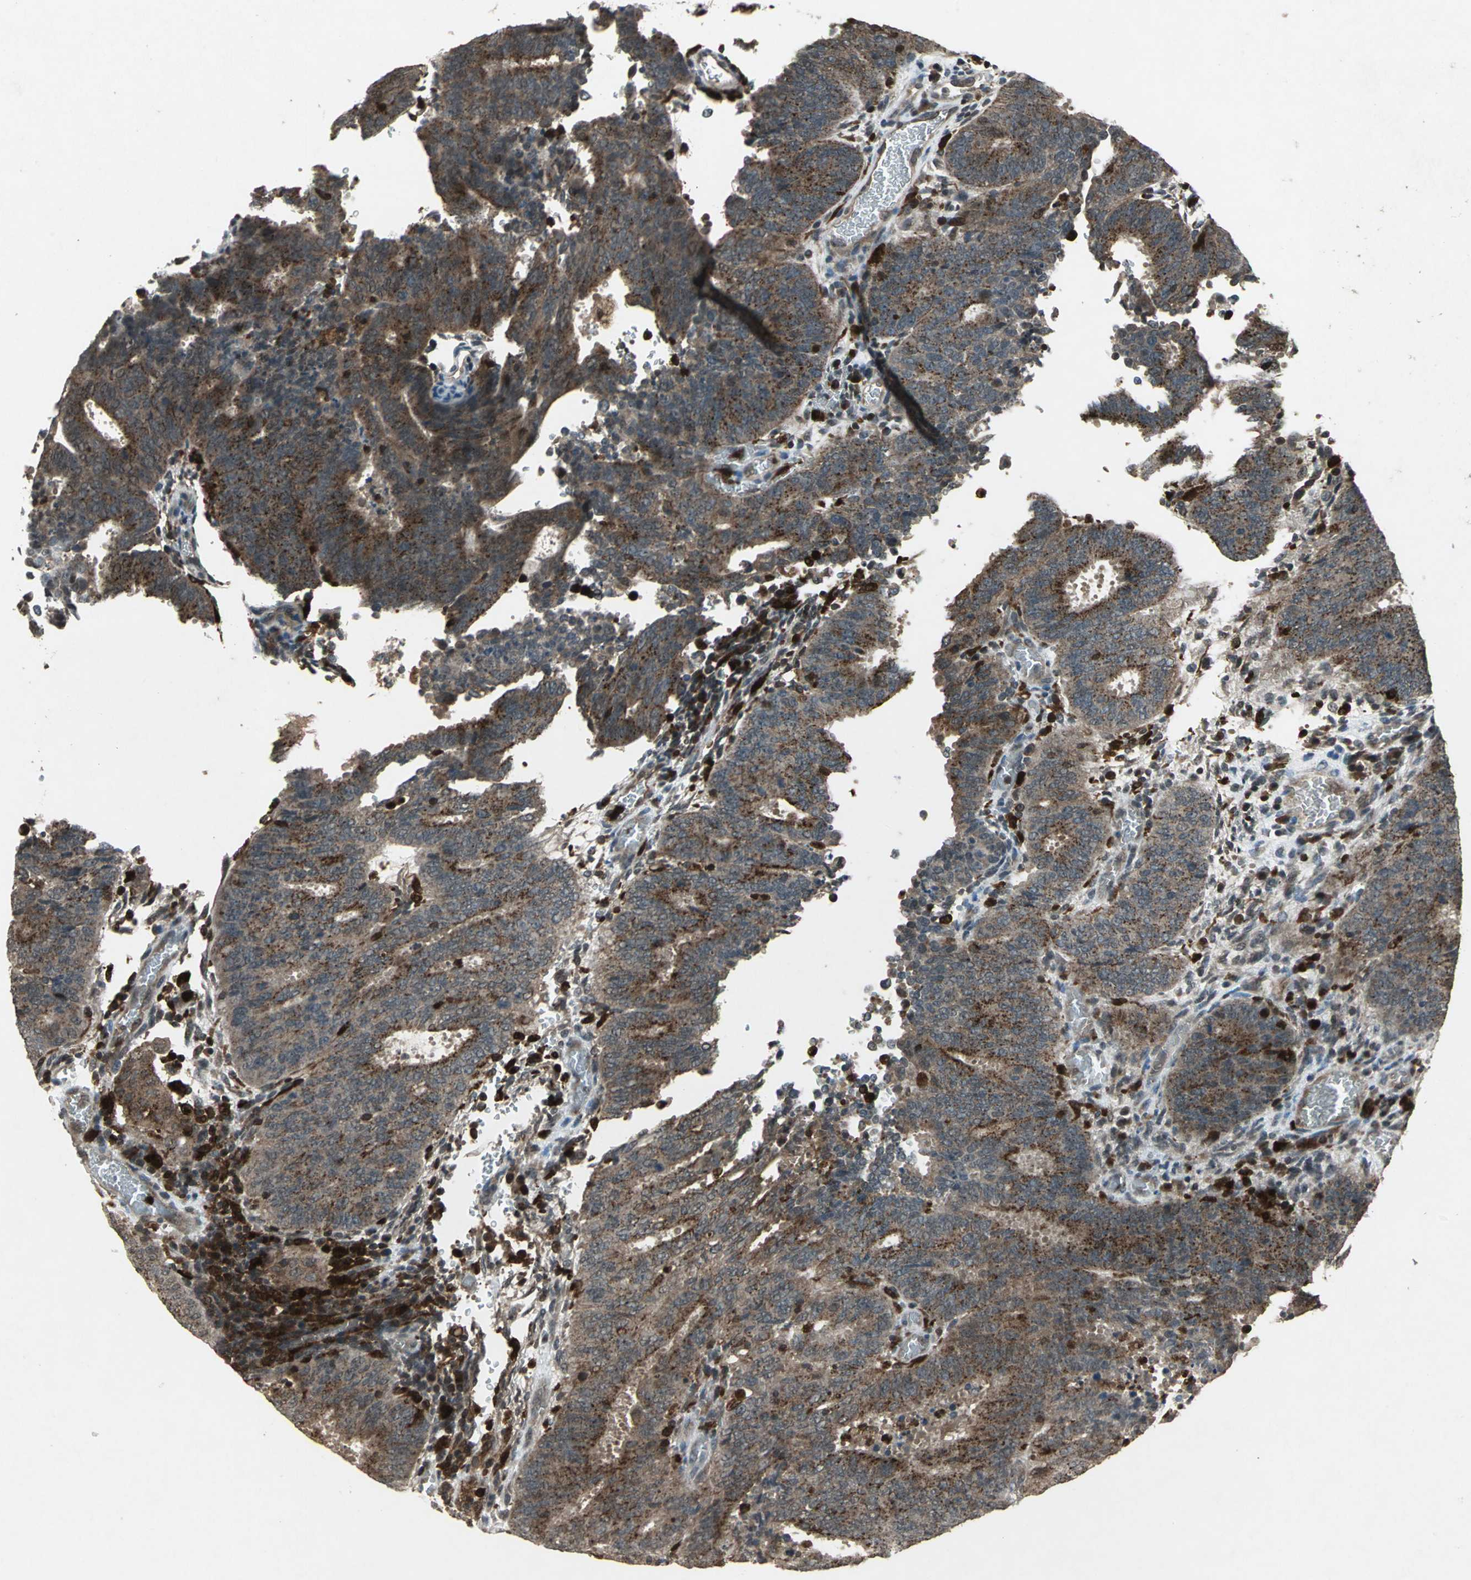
{"staining": {"intensity": "moderate", "quantity": ">75%", "location": "cytoplasmic/membranous"}, "tissue": "cervical cancer", "cell_type": "Tumor cells", "image_type": "cancer", "snomed": [{"axis": "morphology", "description": "Adenocarcinoma, NOS"}, {"axis": "topography", "description": "Cervix"}], "caption": "Protein analysis of cervical cancer (adenocarcinoma) tissue shows moderate cytoplasmic/membranous expression in about >75% of tumor cells. (DAB = brown stain, brightfield microscopy at high magnification).", "gene": "PYCARD", "patient": {"sex": "female", "age": 44}}